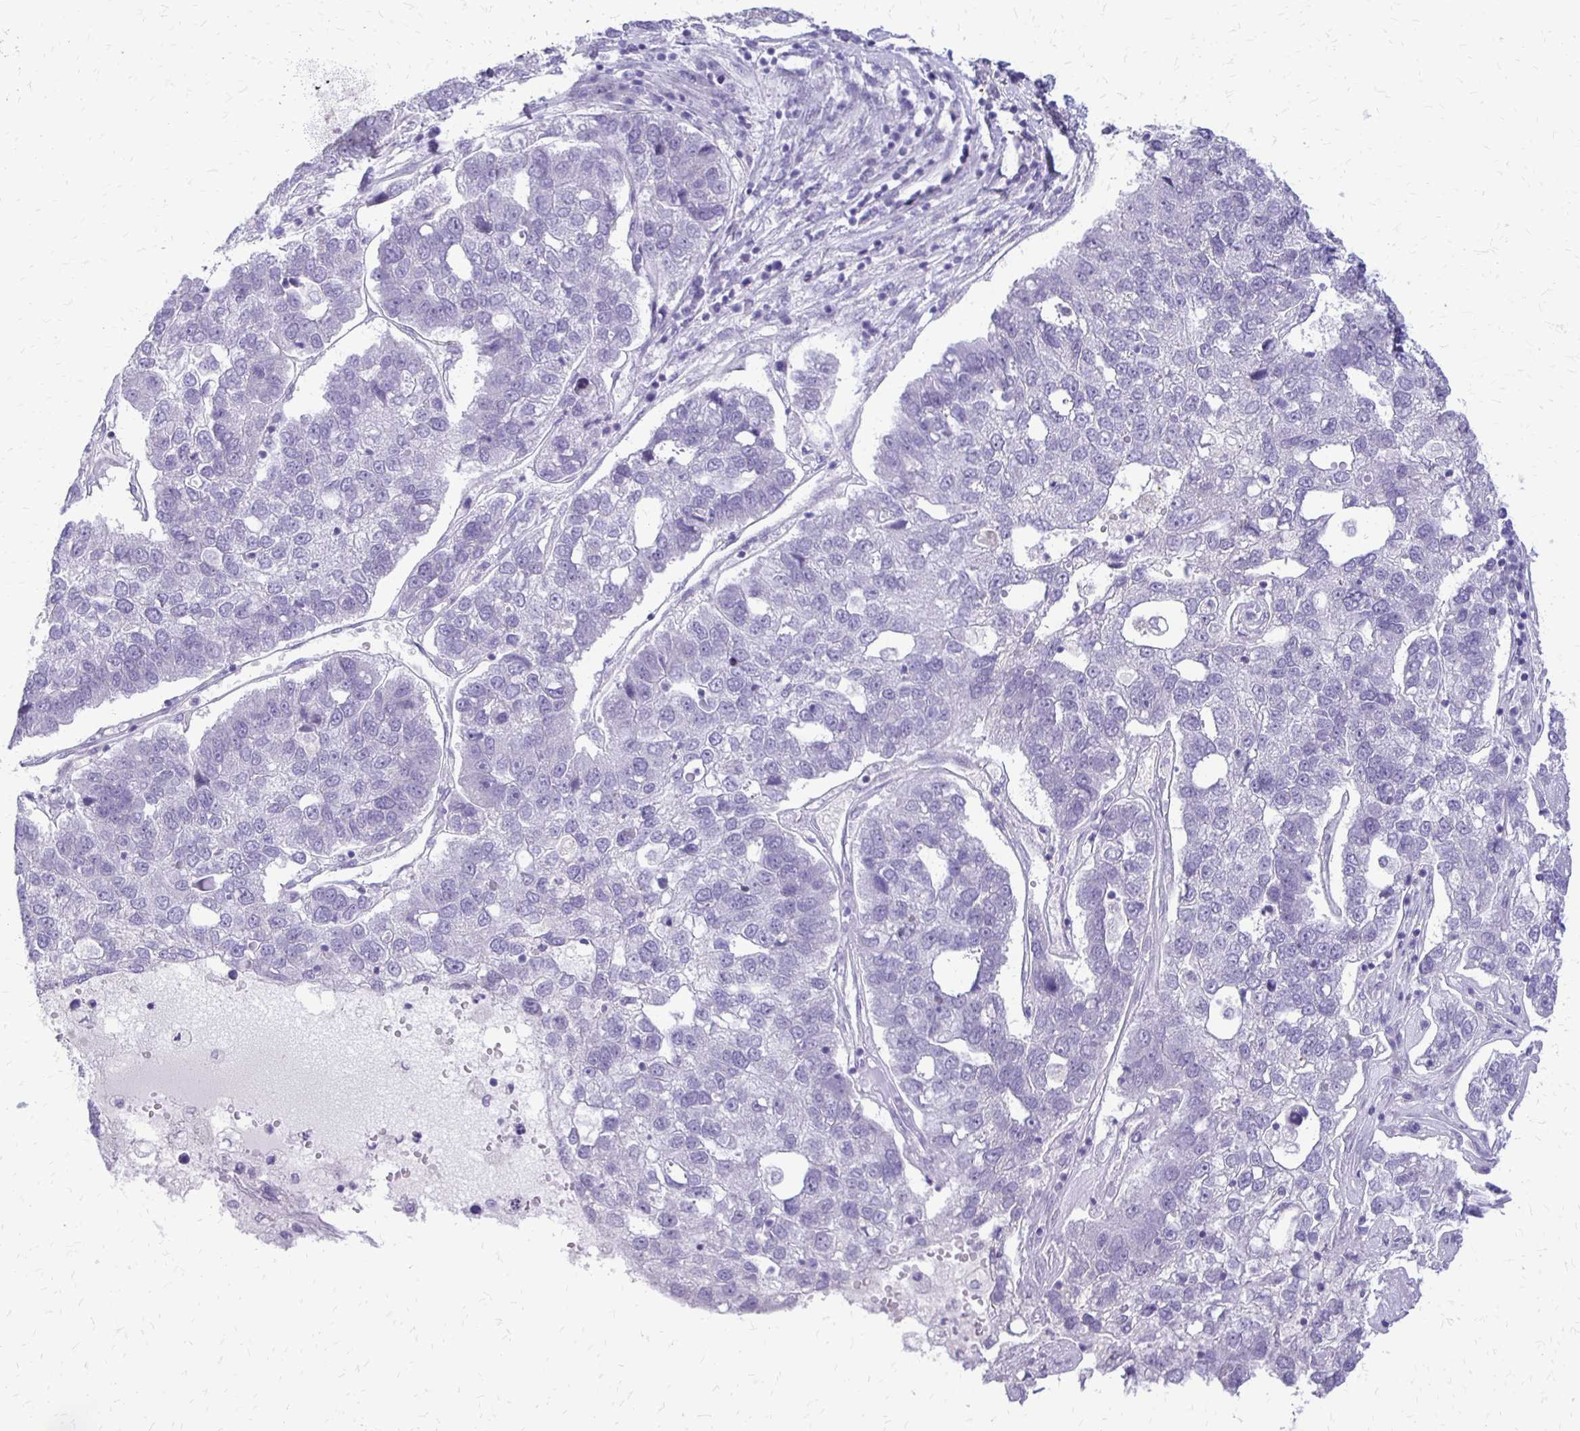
{"staining": {"intensity": "negative", "quantity": "none", "location": "none"}, "tissue": "pancreatic cancer", "cell_type": "Tumor cells", "image_type": "cancer", "snomed": [{"axis": "morphology", "description": "Adenocarcinoma, NOS"}, {"axis": "topography", "description": "Pancreas"}], "caption": "Protein analysis of adenocarcinoma (pancreatic) demonstrates no significant expression in tumor cells.", "gene": "EPYC", "patient": {"sex": "female", "age": 61}}